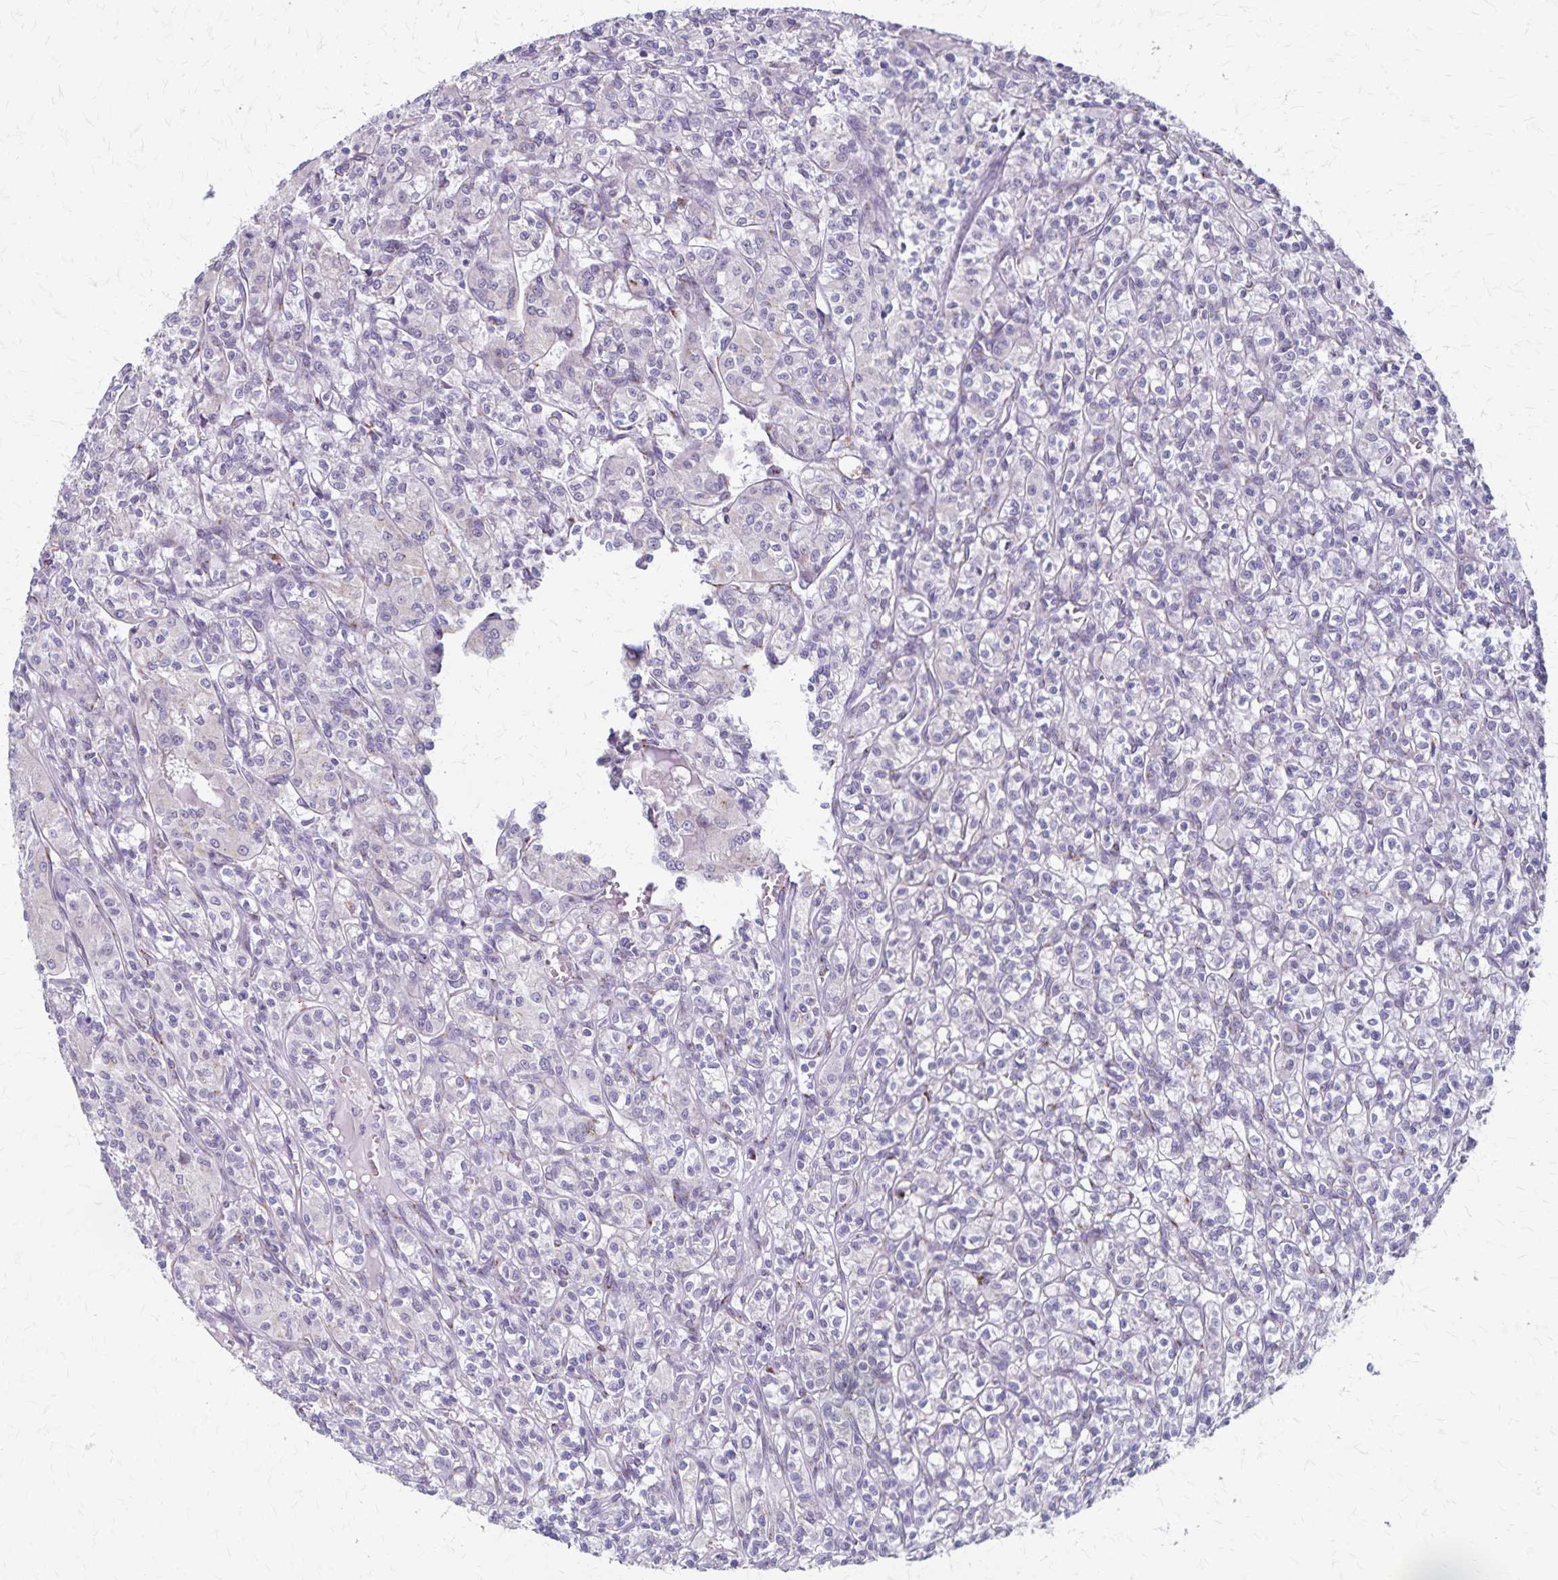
{"staining": {"intensity": "negative", "quantity": "none", "location": "none"}, "tissue": "renal cancer", "cell_type": "Tumor cells", "image_type": "cancer", "snomed": [{"axis": "morphology", "description": "Adenocarcinoma, NOS"}, {"axis": "topography", "description": "Kidney"}], "caption": "This histopathology image is of renal cancer stained with IHC to label a protein in brown with the nuclei are counter-stained blue. There is no staining in tumor cells. (Immunohistochemistry (ihc), brightfield microscopy, high magnification).", "gene": "MCFD2", "patient": {"sex": "male", "age": 36}}